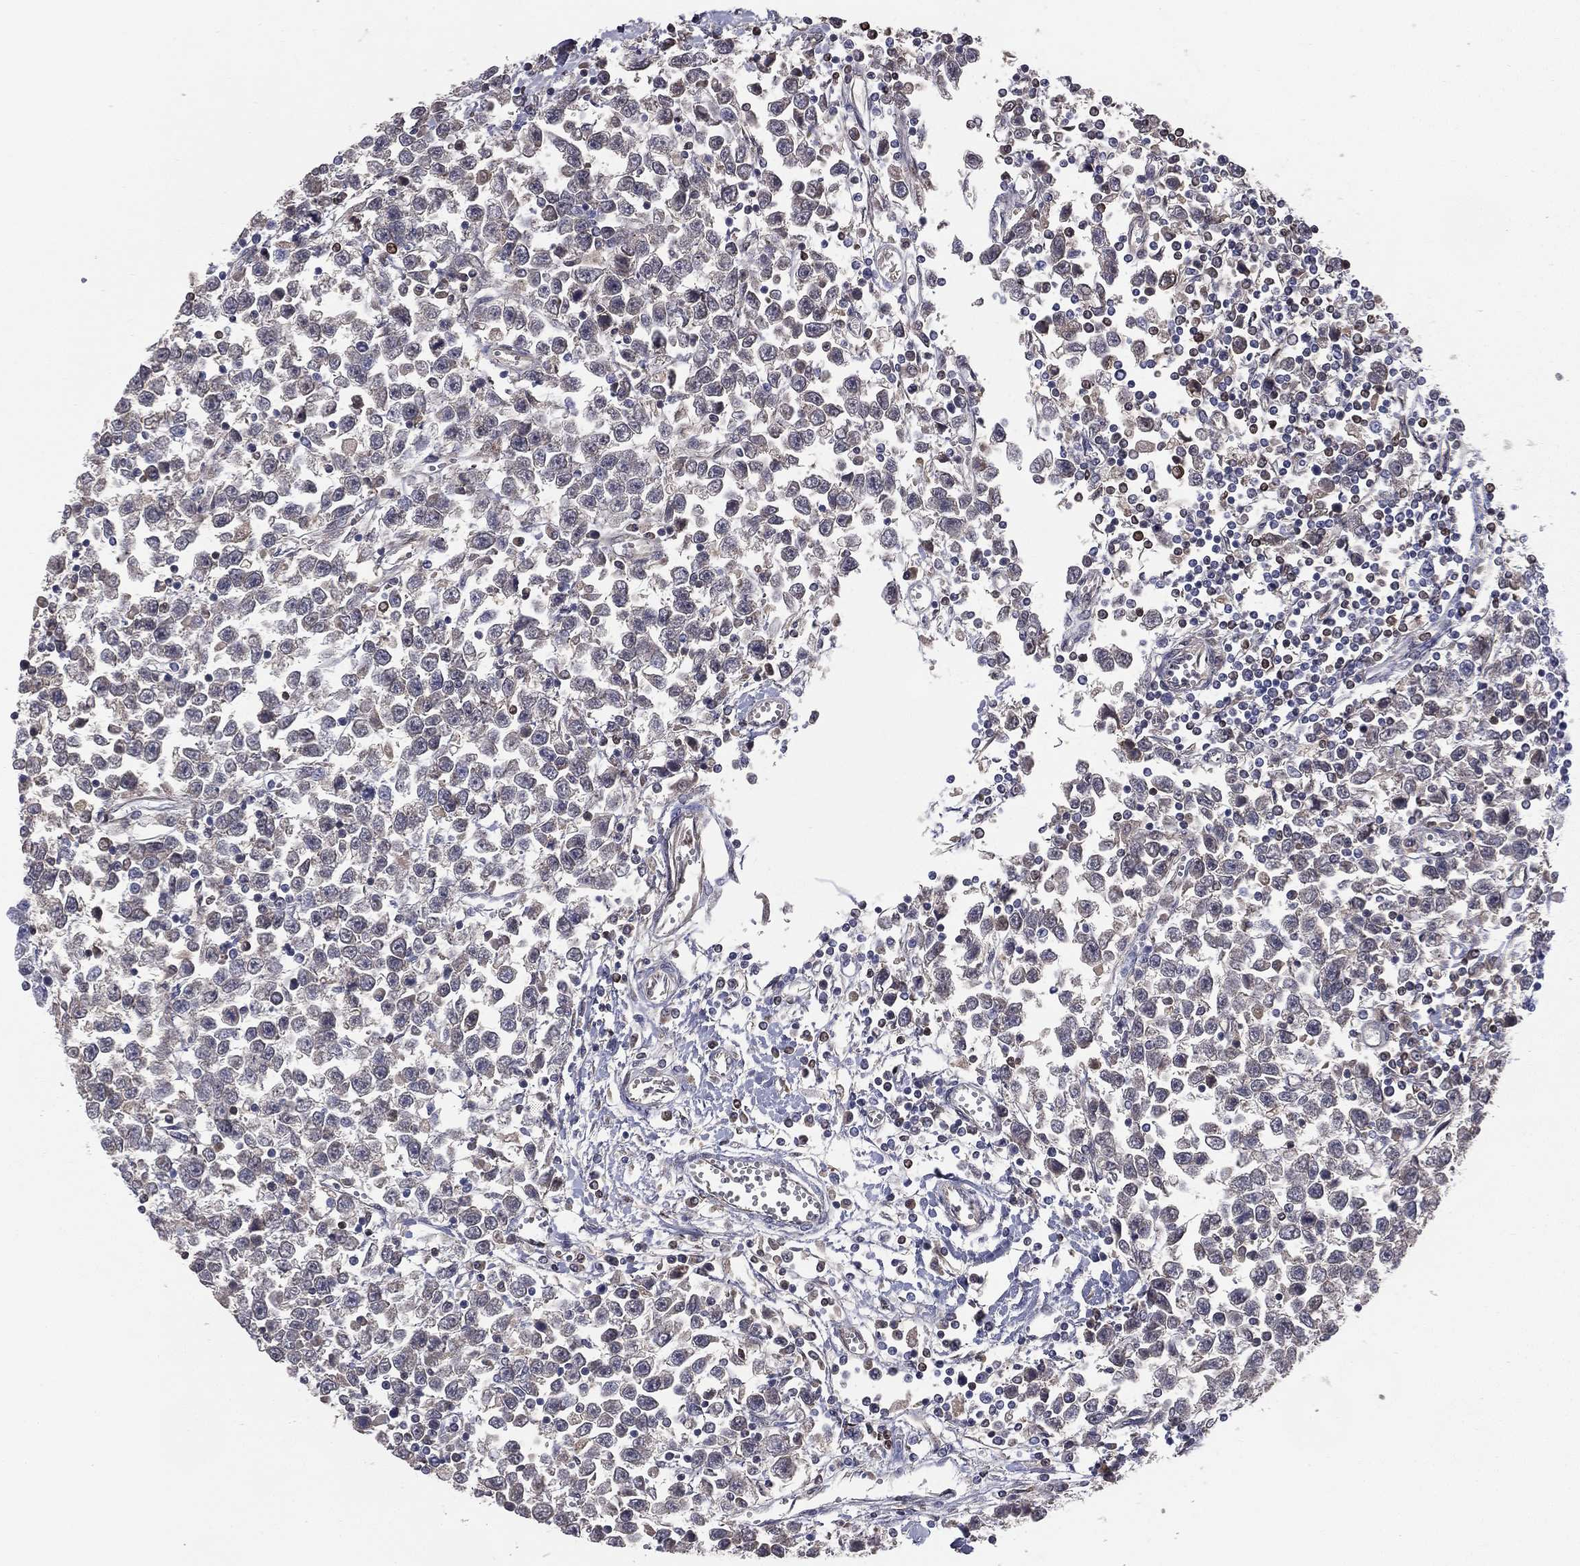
{"staining": {"intensity": "negative", "quantity": "none", "location": "none"}, "tissue": "testis cancer", "cell_type": "Tumor cells", "image_type": "cancer", "snomed": [{"axis": "morphology", "description": "Seminoma, NOS"}, {"axis": "topography", "description": "Testis"}], "caption": "This photomicrograph is of seminoma (testis) stained with IHC to label a protein in brown with the nuclei are counter-stained blue. There is no expression in tumor cells.", "gene": "DMKN", "patient": {"sex": "male", "age": 34}}